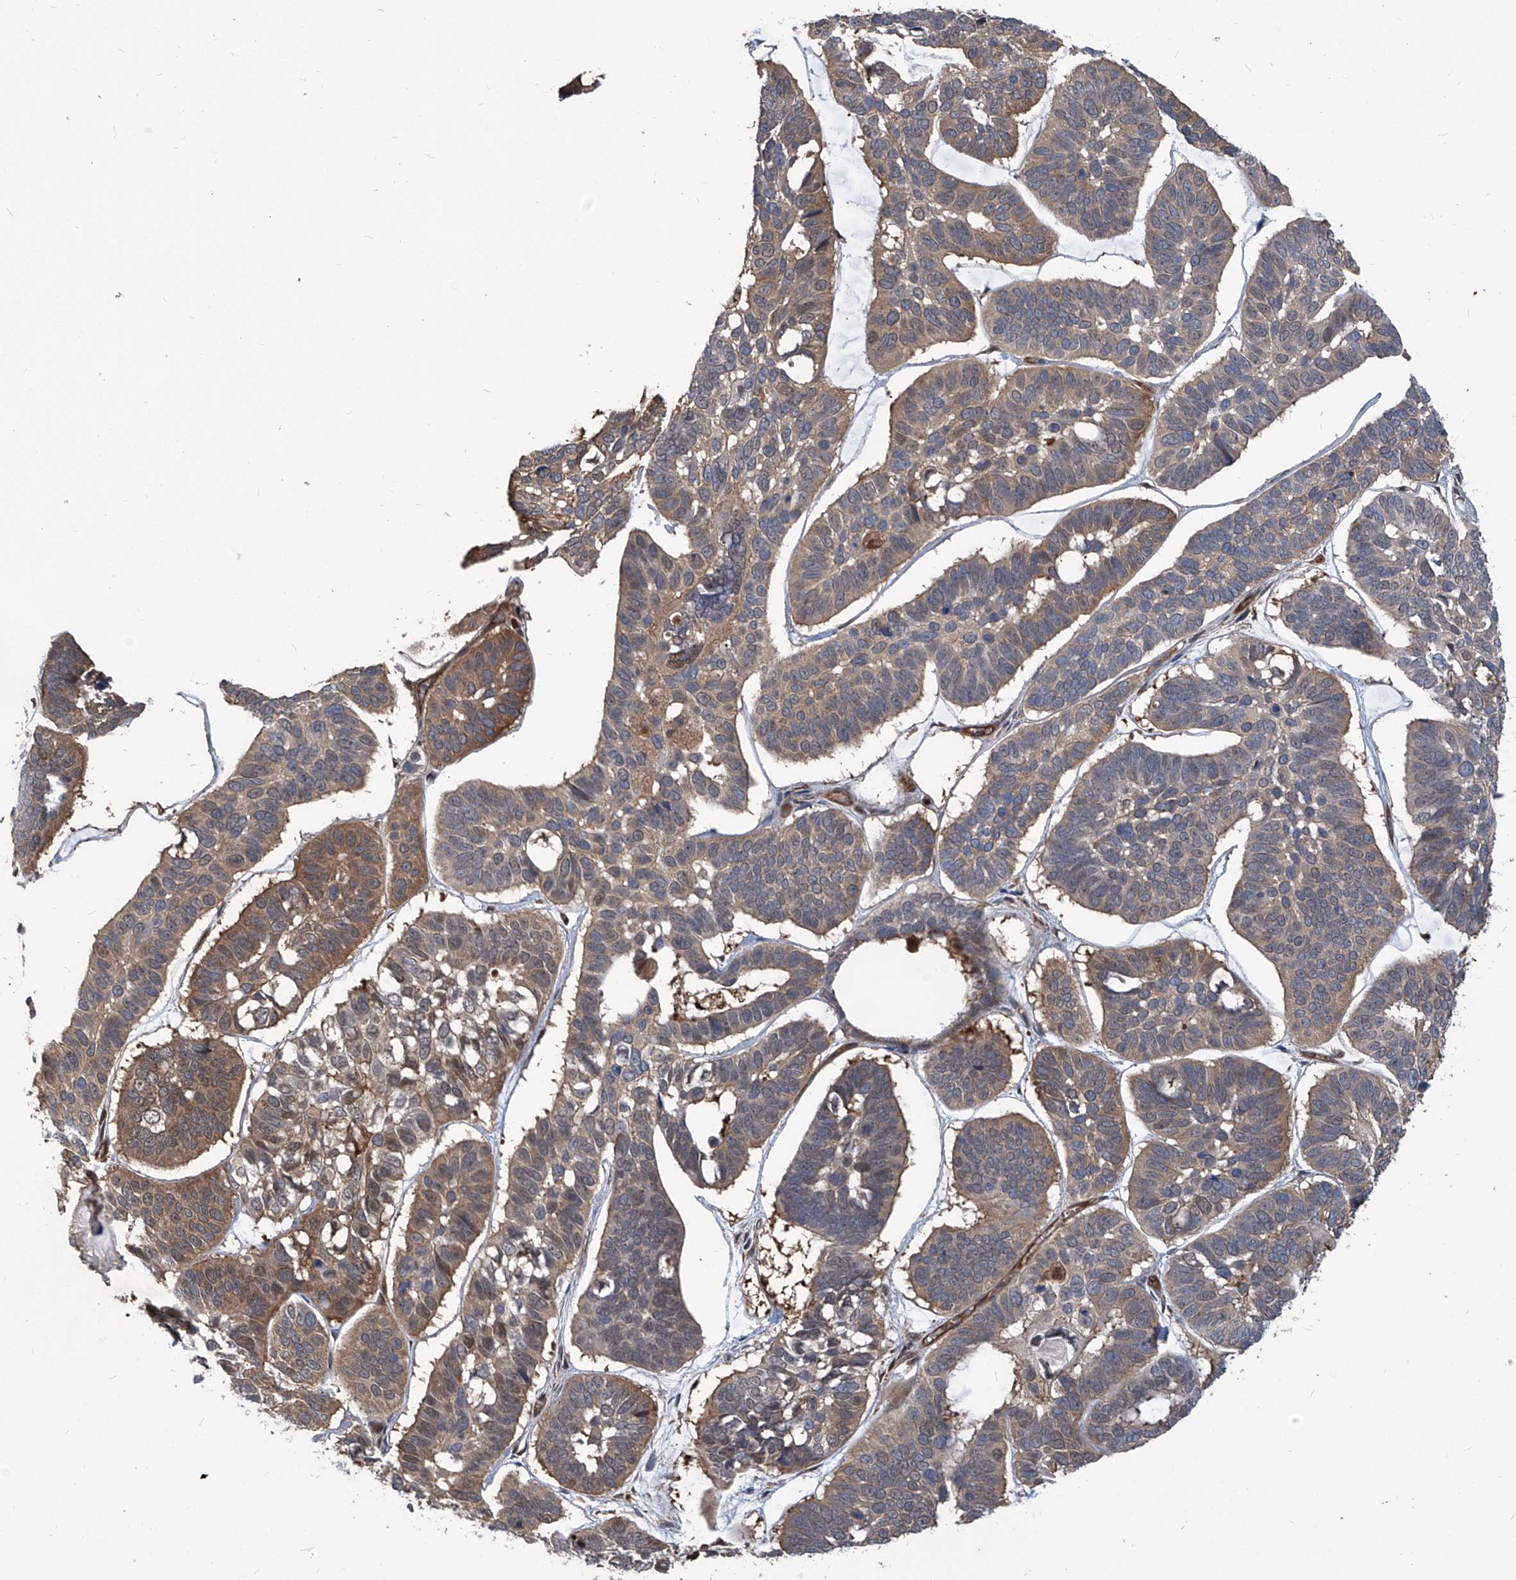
{"staining": {"intensity": "moderate", "quantity": ">75%", "location": "cytoplasmic/membranous"}, "tissue": "skin cancer", "cell_type": "Tumor cells", "image_type": "cancer", "snomed": [{"axis": "morphology", "description": "Basal cell carcinoma"}, {"axis": "topography", "description": "Skin"}], "caption": "Moderate cytoplasmic/membranous protein positivity is appreciated in approximately >75% of tumor cells in skin basal cell carcinoma.", "gene": "PSMB1", "patient": {"sex": "male", "age": 62}}